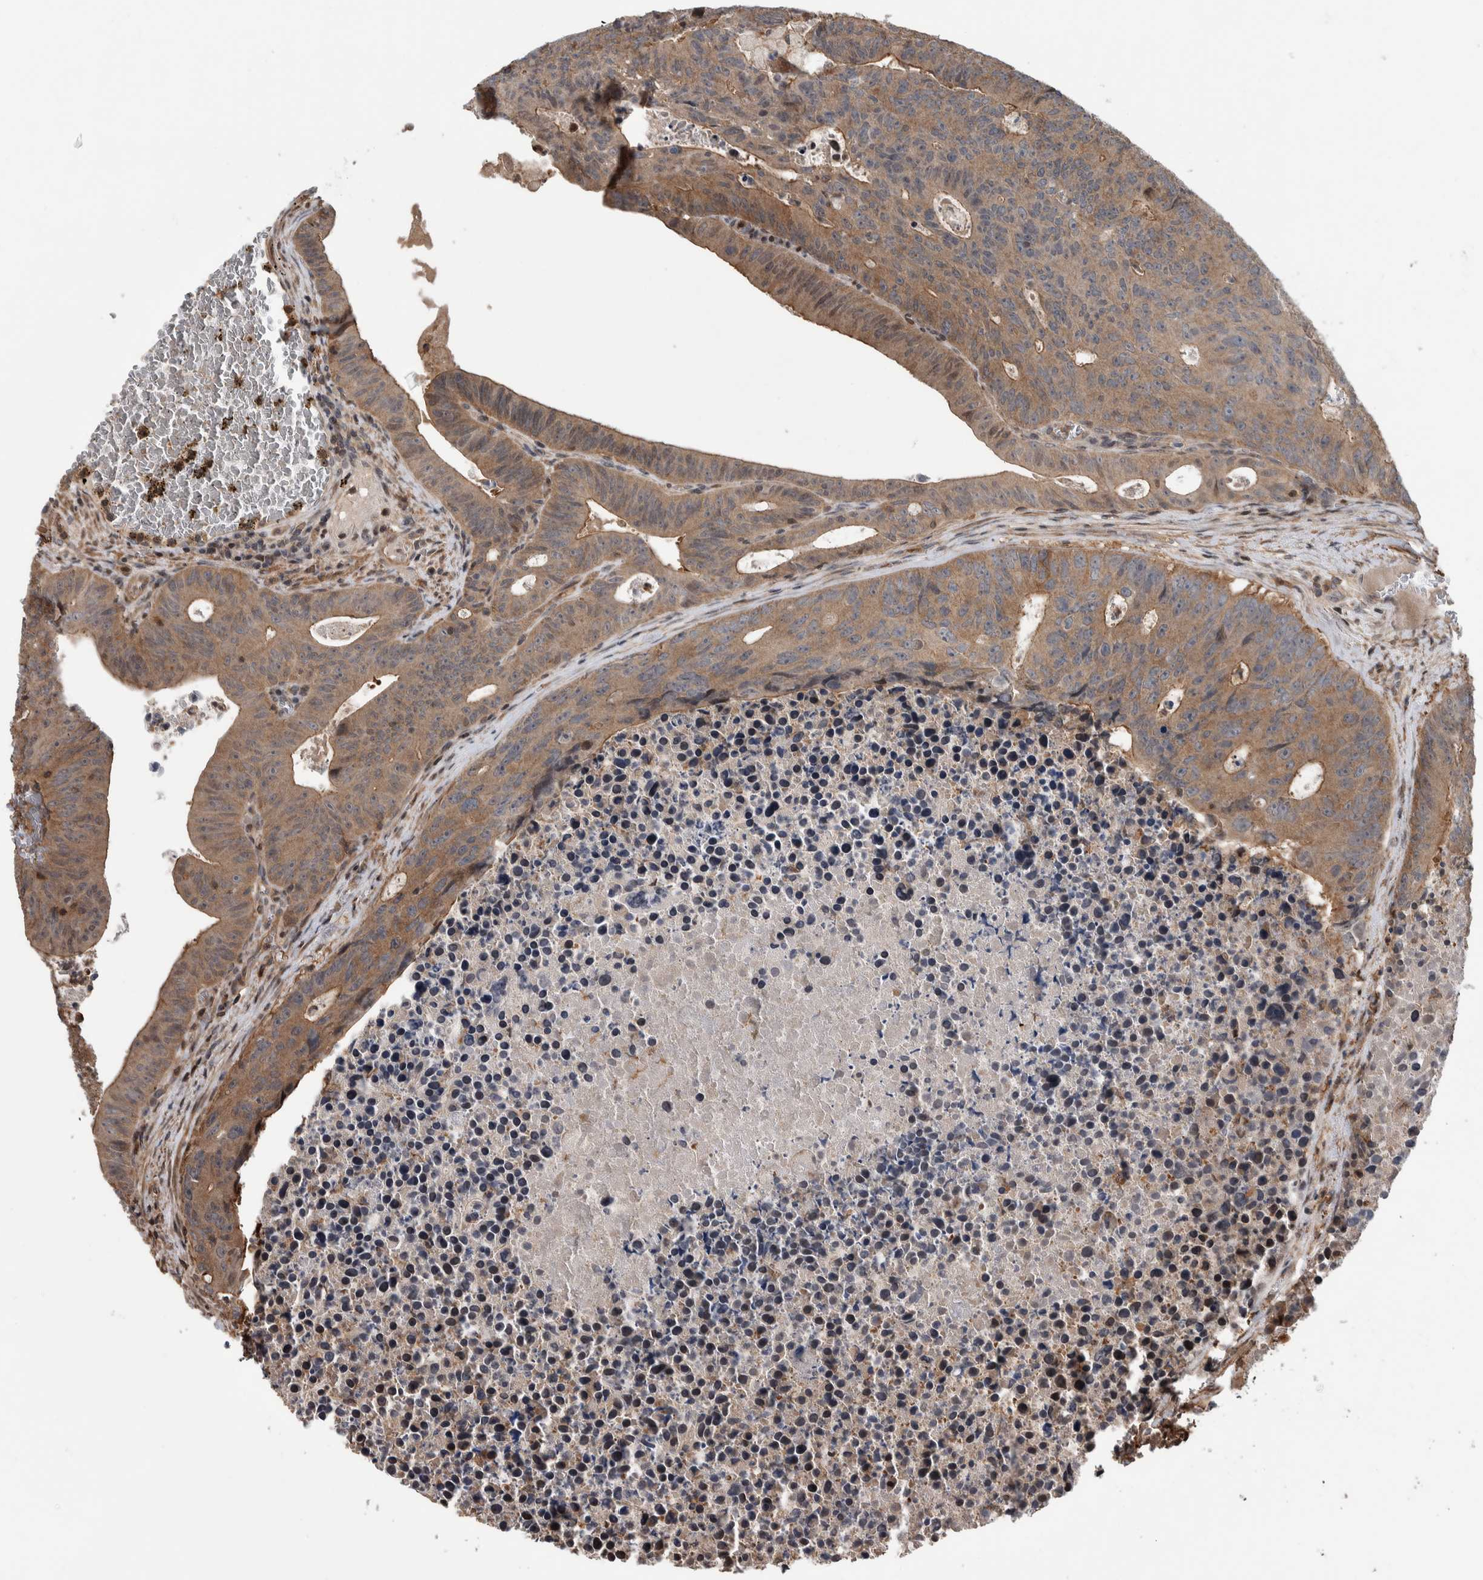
{"staining": {"intensity": "moderate", "quantity": ">75%", "location": "cytoplasmic/membranous"}, "tissue": "colorectal cancer", "cell_type": "Tumor cells", "image_type": "cancer", "snomed": [{"axis": "morphology", "description": "Adenocarcinoma, NOS"}, {"axis": "topography", "description": "Colon"}], "caption": "IHC of colorectal adenocarcinoma exhibits medium levels of moderate cytoplasmic/membranous expression in approximately >75% of tumor cells.", "gene": "ARFGEF1", "patient": {"sex": "male", "age": 87}}